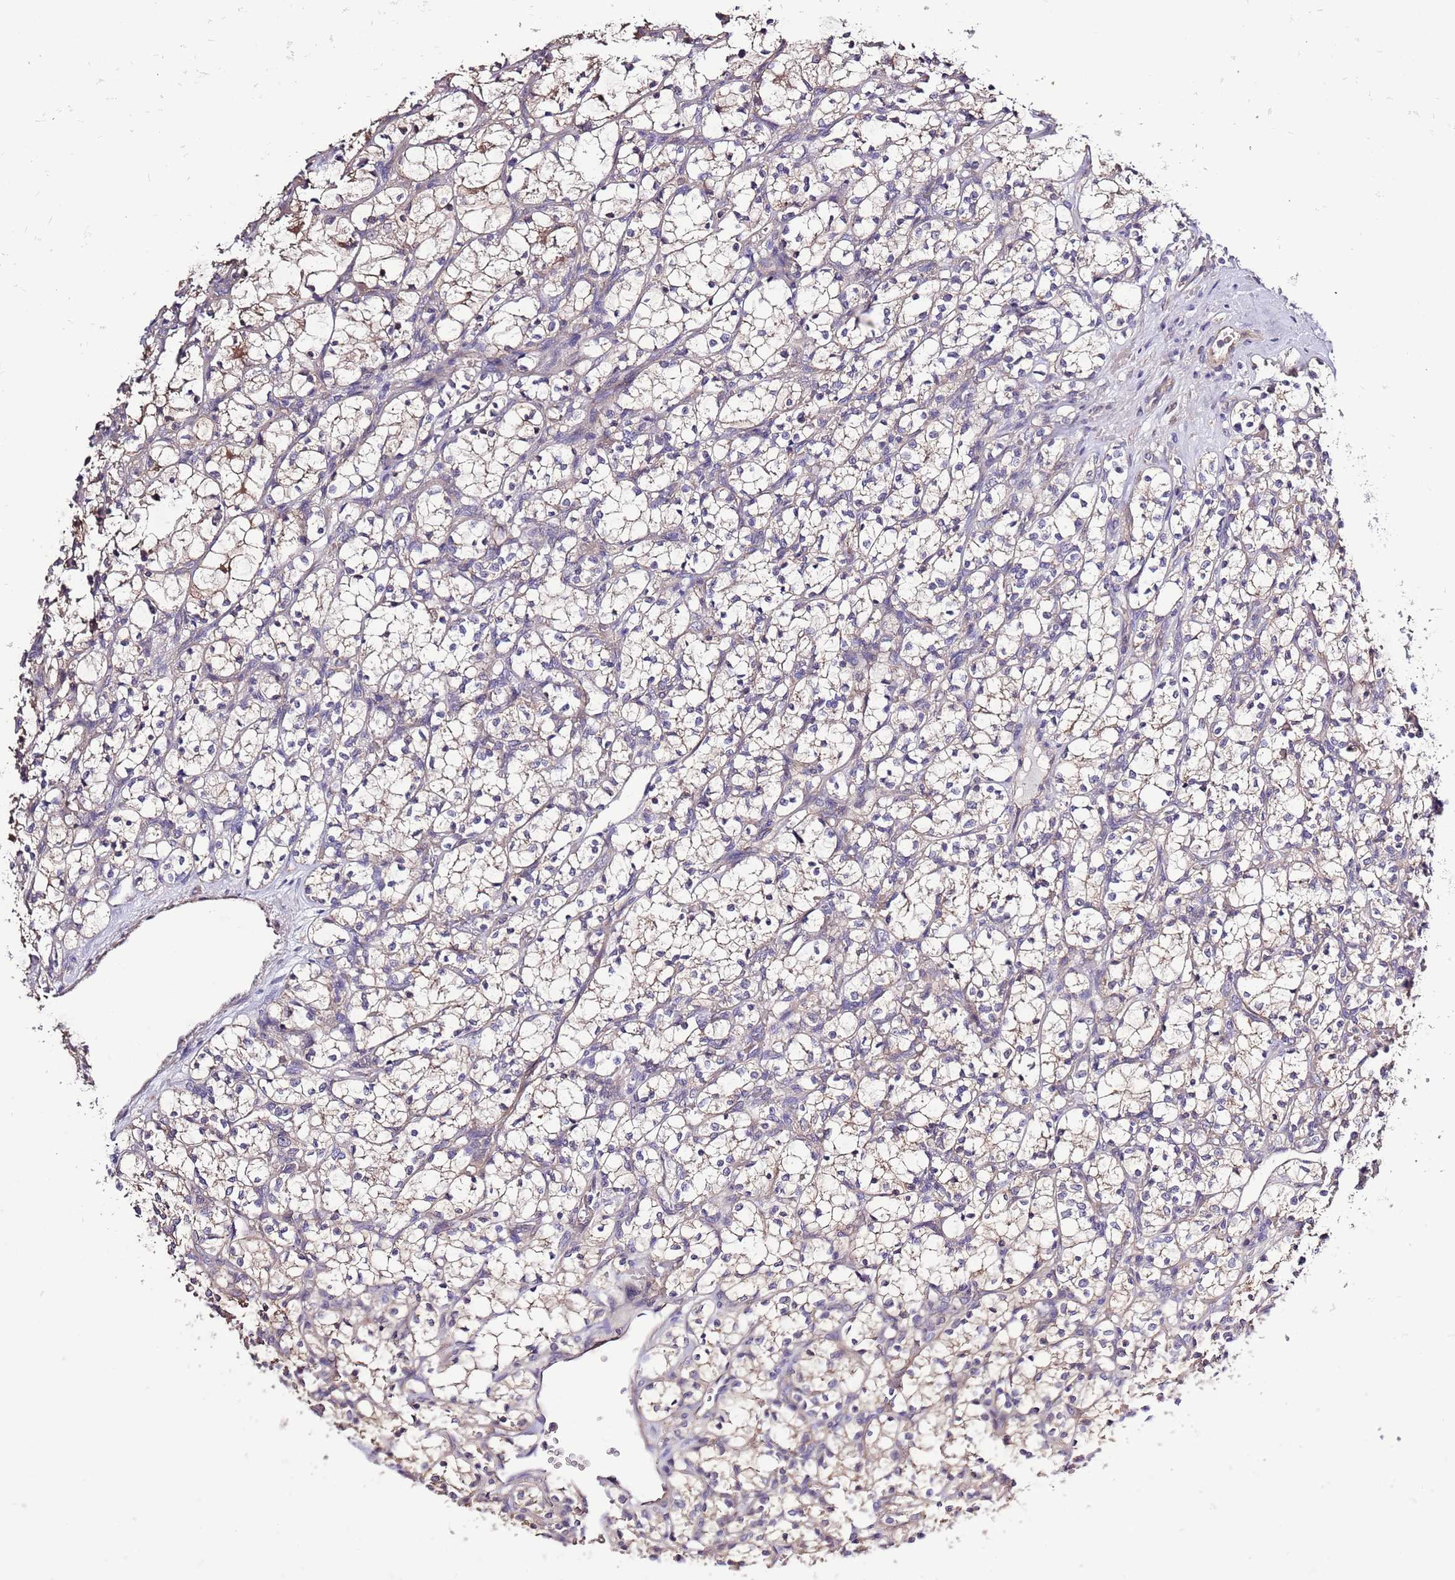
{"staining": {"intensity": "negative", "quantity": "none", "location": "none"}, "tissue": "renal cancer", "cell_type": "Tumor cells", "image_type": "cancer", "snomed": [{"axis": "morphology", "description": "Adenocarcinoma, NOS"}, {"axis": "topography", "description": "Kidney"}], "caption": "DAB immunohistochemical staining of adenocarcinoma (renal) exhibits no significant positivity in tumor cells.", "gene": "LIPJ", "patient": {"sex": "female", "age": 69}}